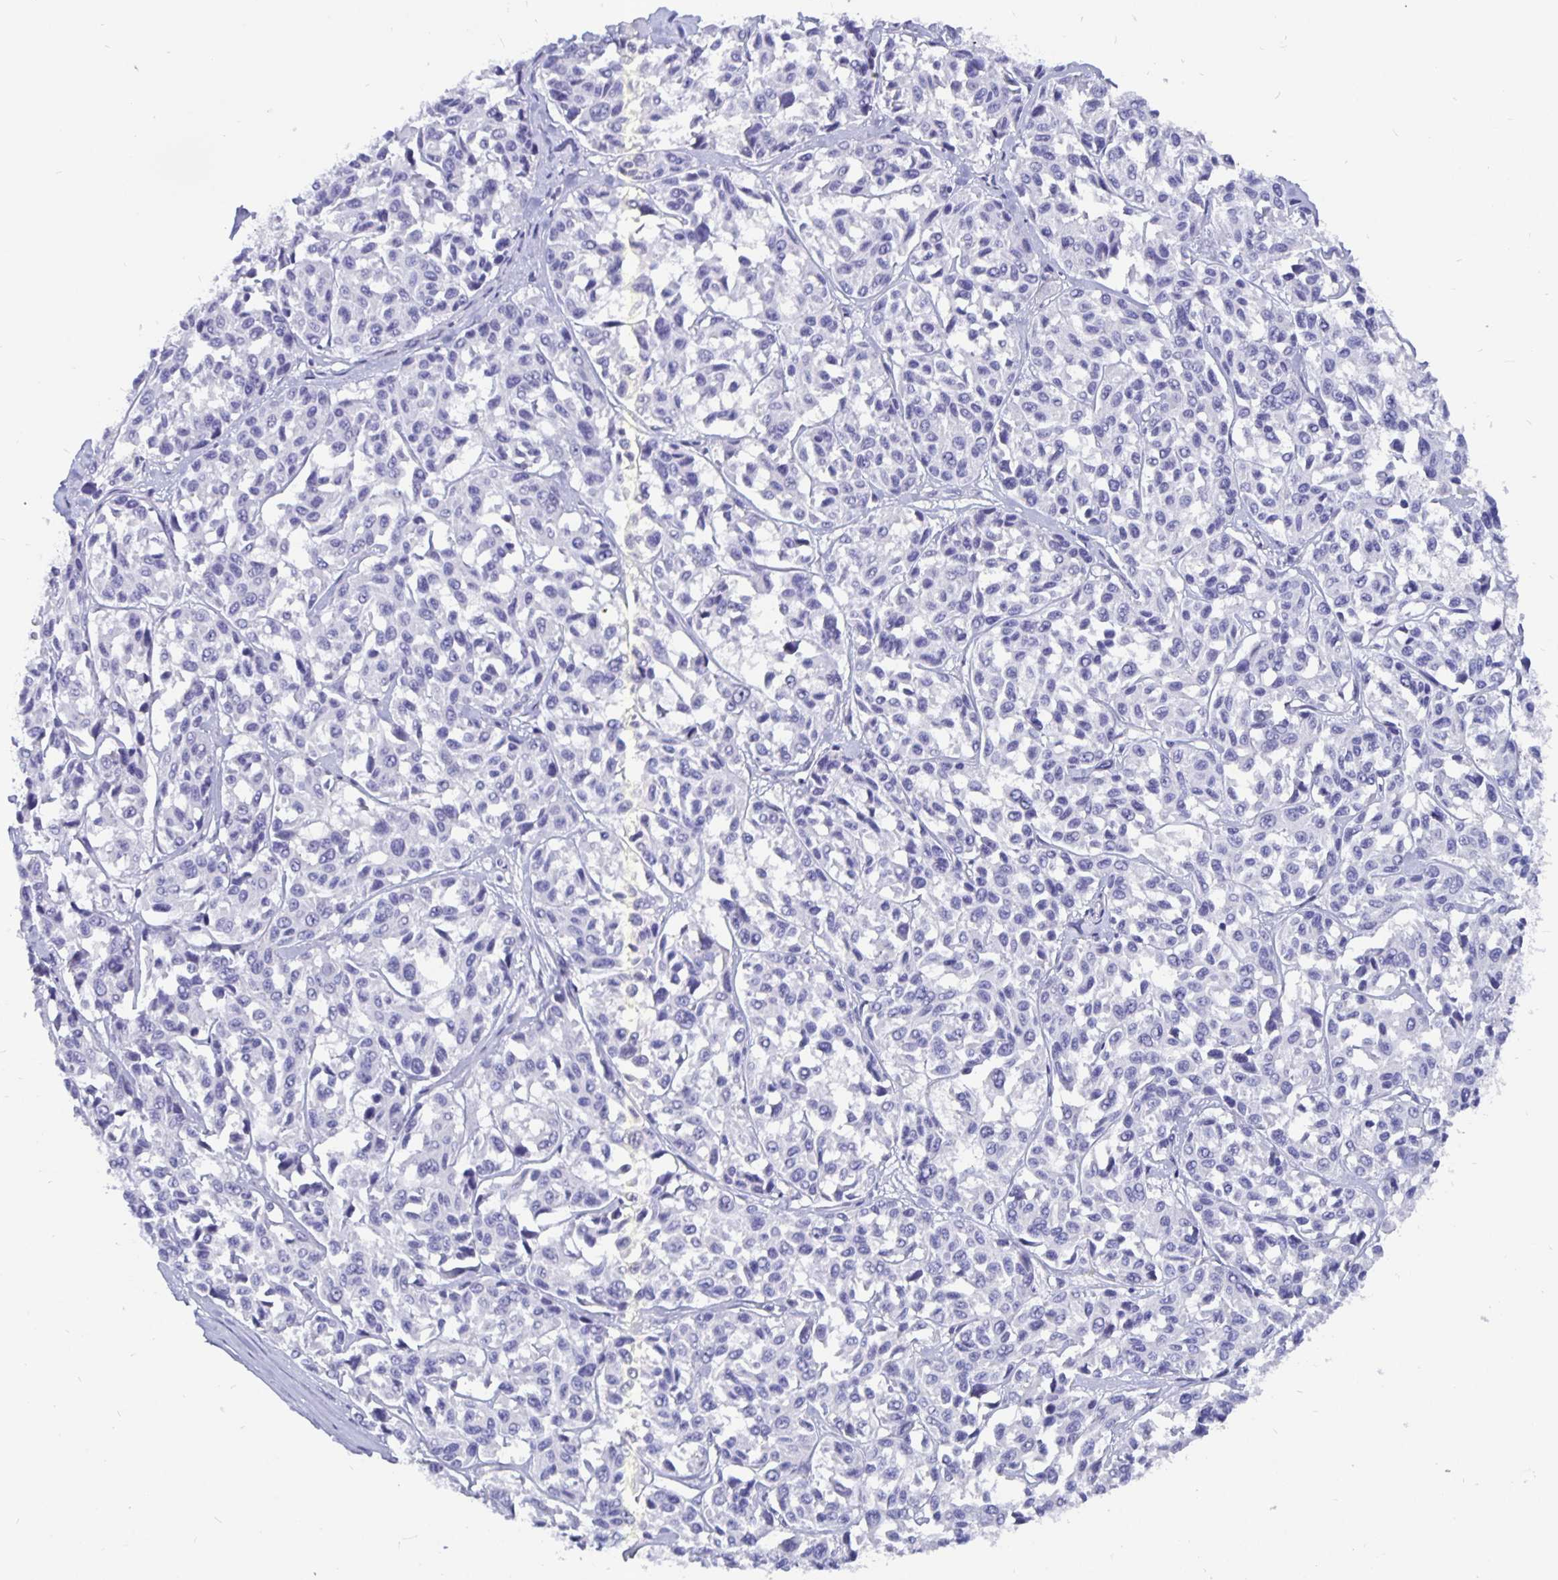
{"staining": {"intensity": "negative", "quantity": "none", "location": "none"}, "tissue": "melanoma", "cell_type": "Tumor cells", "image_type": "cancer", "snomed": [{"axis": "morphology", "description": "Malignant melanoma, NOS"}, {"axis": "topography", "description": "Skin"}], "caption": "There is no significant staining in tumor cells of malignant melanoma. (DAB (3,3'-diaminobenzidine) immunohistochemistry (IHC), high magnification).", "gene": "ODF3B", "patient": {"sex": "female", "age": 66}}